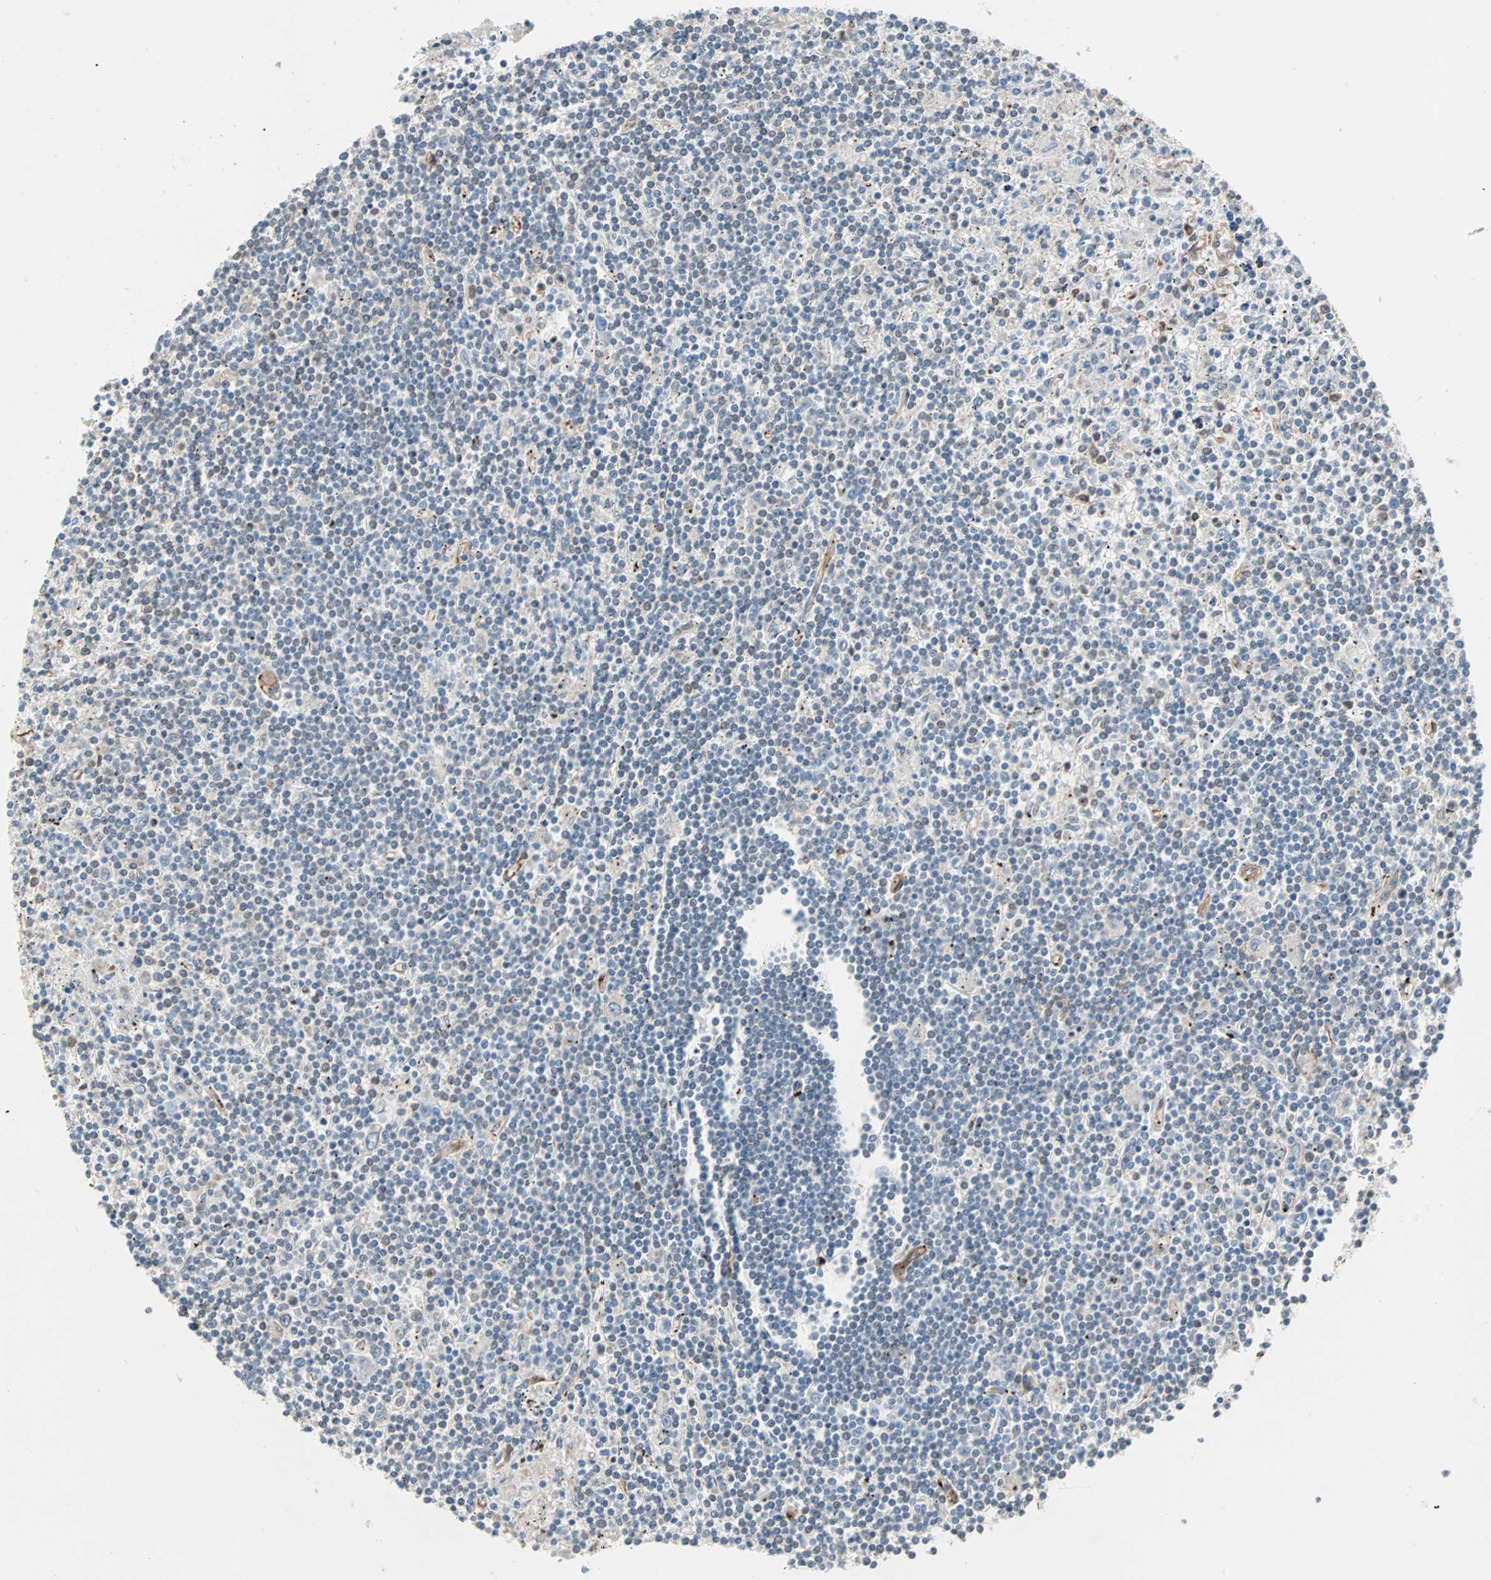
{"staining": {"intensity": "negative", "quantity": "none", "location": "none"}, "tissue": "lymphoma", "cell_type": "Tumor cells", "image_type": "cancer", "snomed": [{"axis": "morphology", "description": "Malignant lymphoma, non-Hodgkin's type, Low grade"}, {"axis": "topography", "description": "Spleen"}], "caption": "Immunohistochemical staining of lymphoma demonstrates no significant positivity in tumor cells. Brightfield microscopy of immunohistochemistry (IHC) stained with DAB (3,3'-diaminobenzidine) (brown) and hematoxylin (blue), captured at high magnification.", "gene": "EPB41L2", "patient": {"sex": "male", "age": 76}}